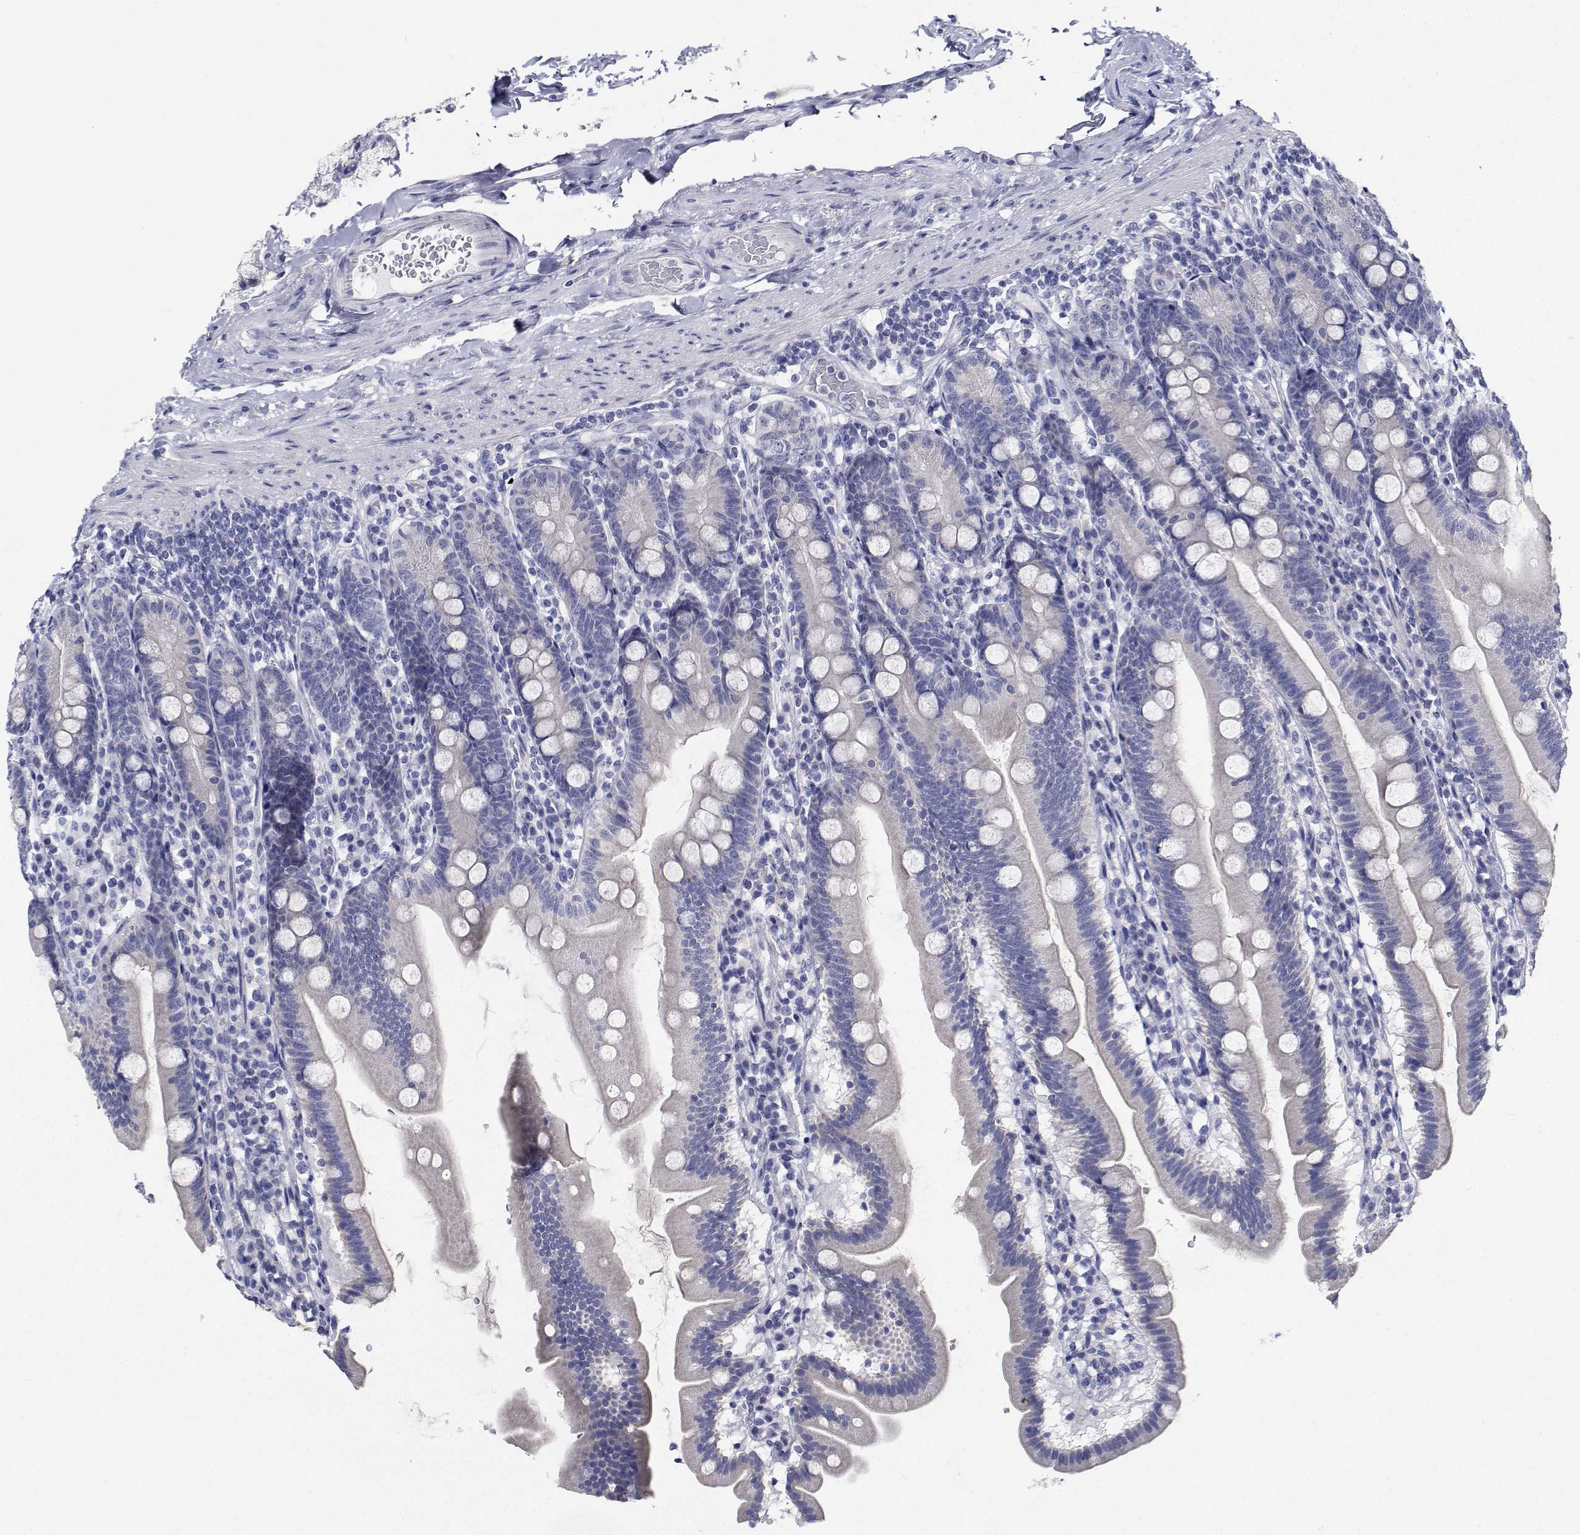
{"staining": {"intensity": "negative", "quantity": "none", "location": "none"}, "tissue": "duodenum", "cell_type": "Glandular cells", "image_type": "normal", "snomed": [{"axis": "morphology", "description": "Normal tissue, NOS"}, {"axis": "topography", "description": "Duodenum"}], "caption": "Glandular cells are negative for brown protein staining in normal duodenum. The staining was performed using DAB (3,3'-diaminobenzidine) to visualize the protein expression in brown, while the nuclei were stained in blue with hematoxylin (Magnification: 20x).", "gene": "CDHR3", "patient": {"sex": "female", "age": 67}}